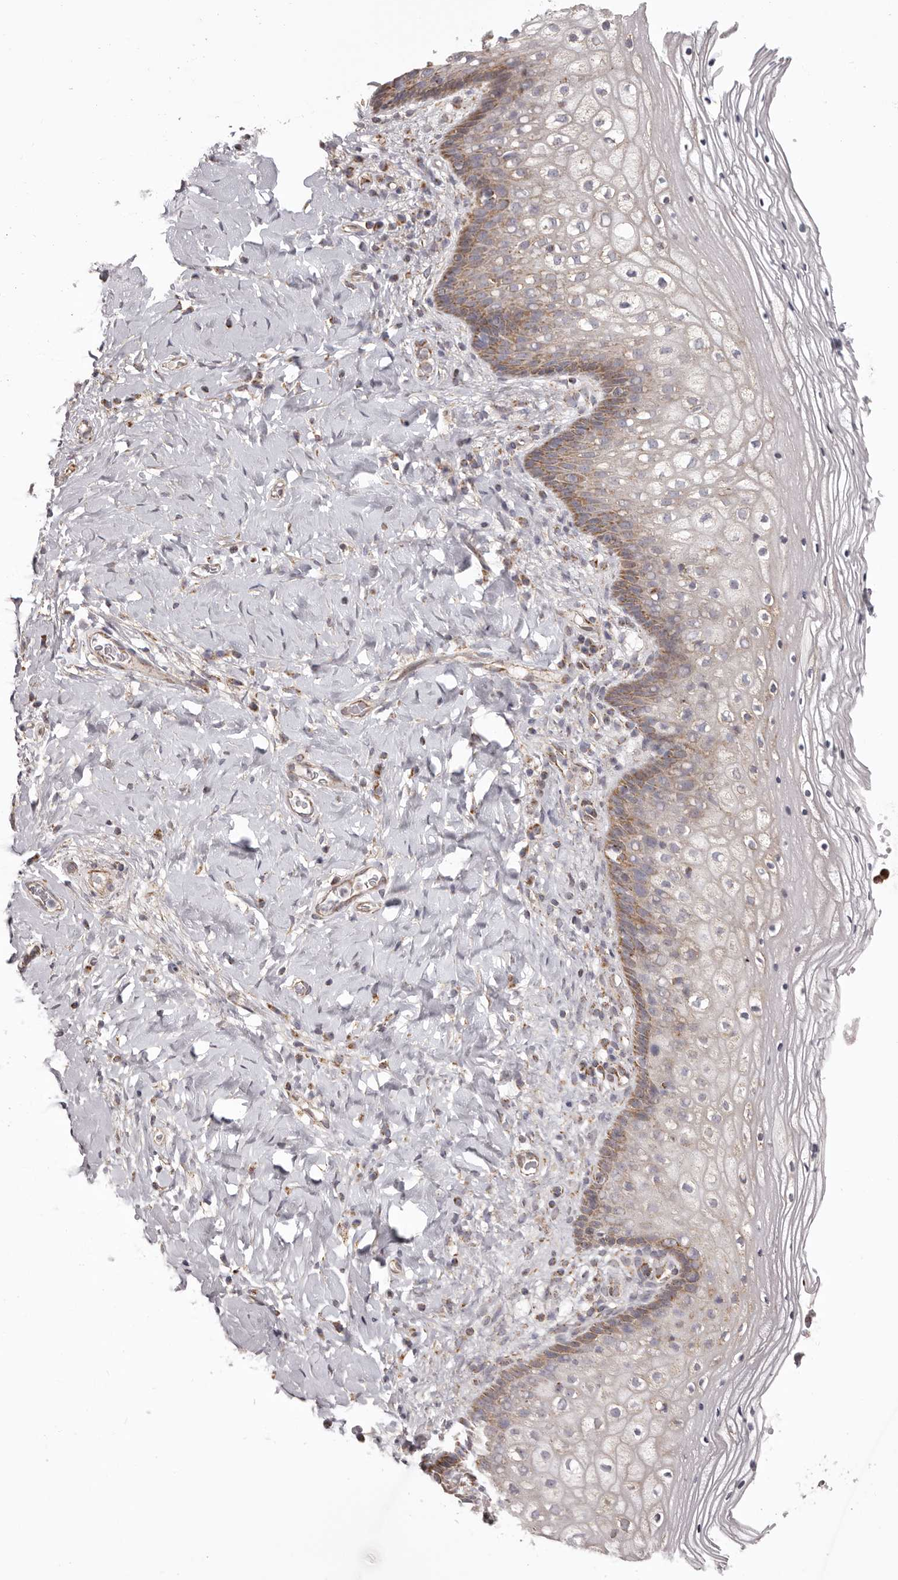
{"staining": {"intensity": "moderate", "quantity": "25%-75%", "location": "cytoplasmic/membranous"}, "tissue": "vagina", "cell_type": "Squamous epithelial cells", "image_type": "normal", "snomed": [{"axis": "morphology", "description": "Normal tissue, NOS"}, {"axis": "topography", "description": "Vagina"}], "caption": "Immunohistochemical staining of normal human vagina displays moderate cytoplasmic/membranous protein positivity in approximately 25%-75% of squamous epithelial cells.", "gene": "CHRM2", "patient": {"sex": "female", "age": 60}}